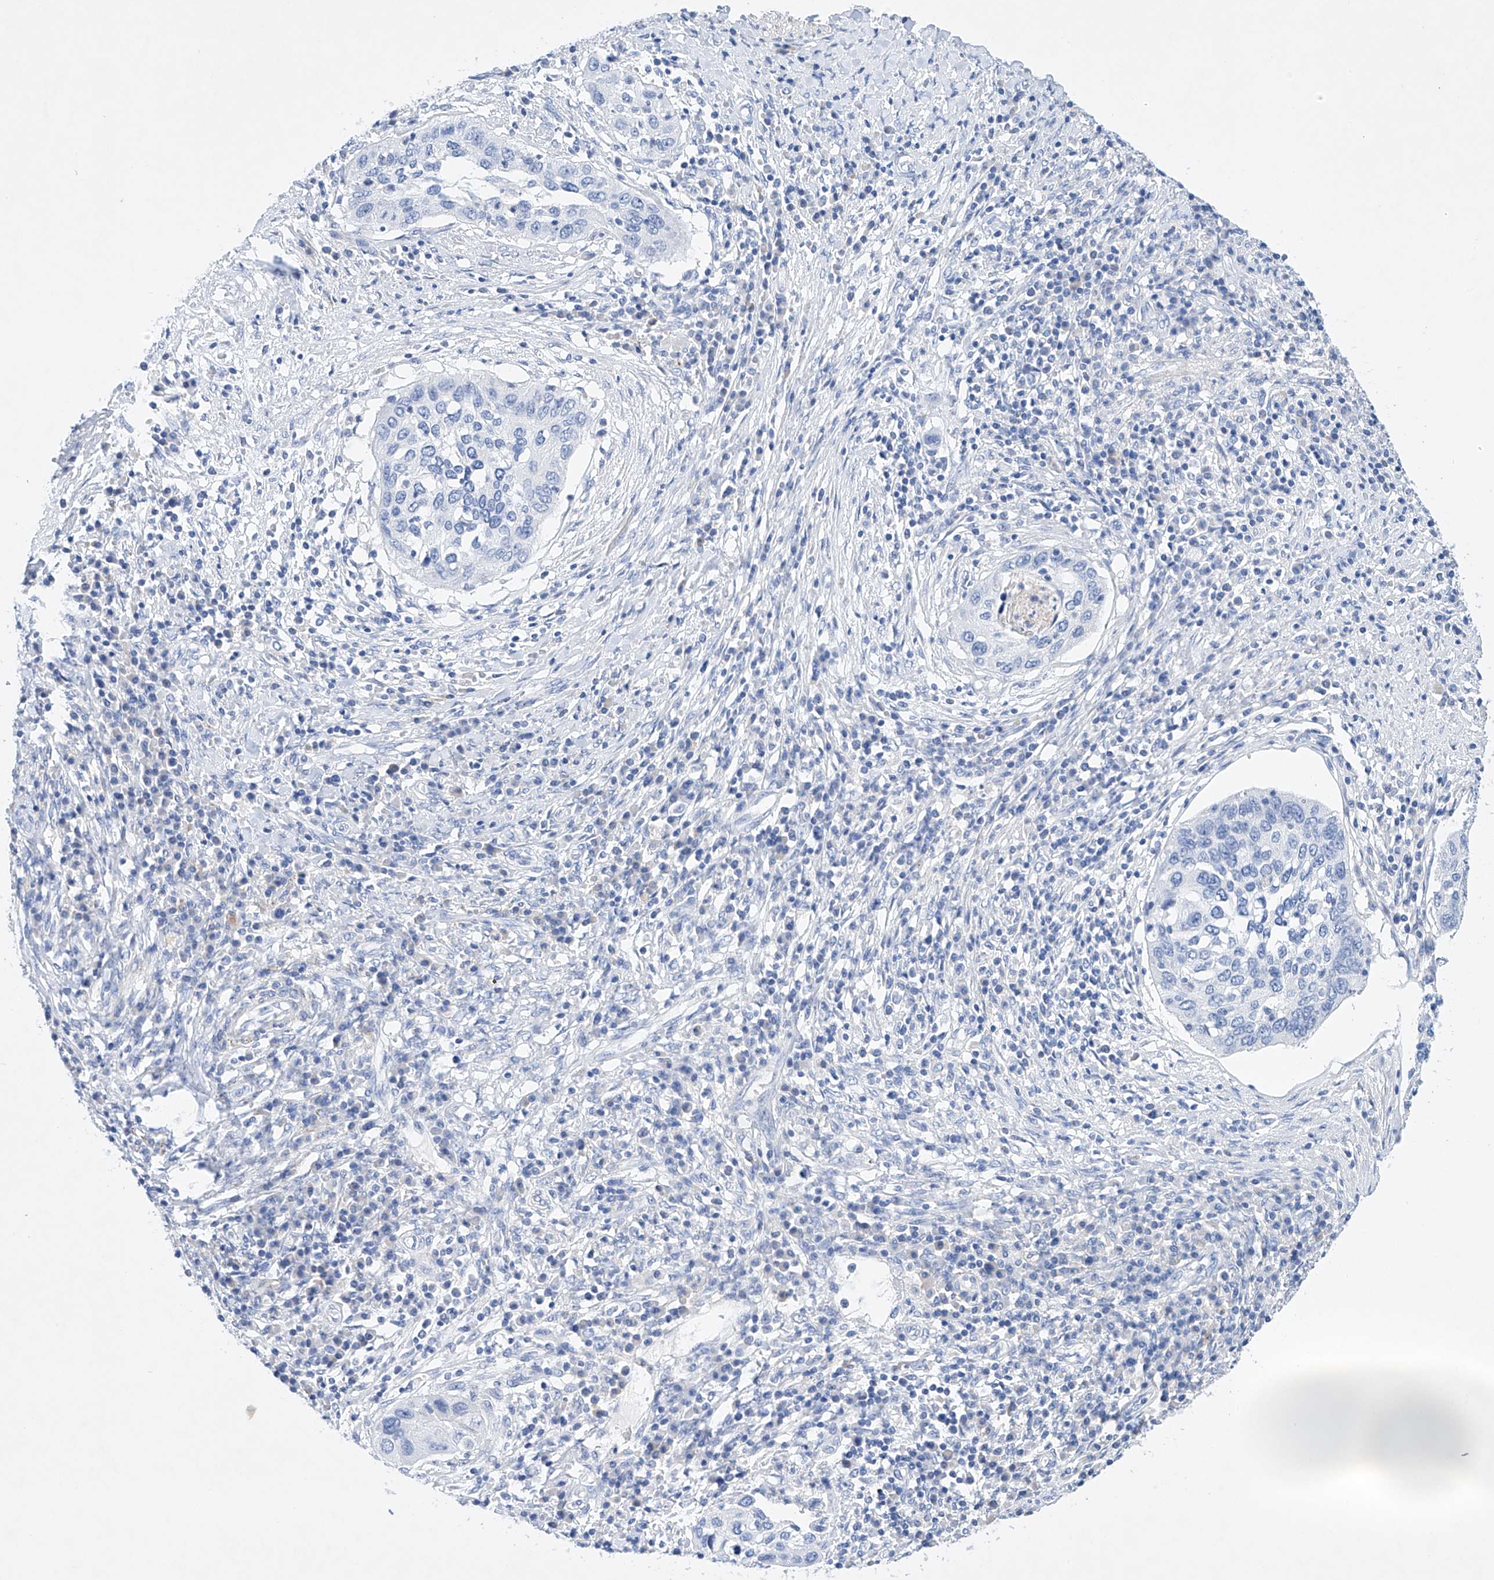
{"staining": {"intensity": "negative", "quantity": "none", "location": "none"}, "tissue": "cervical cancer", "cell_type": "Tumor cells", "image_type": "cancer", "snomed": [{"axis": "morphology", "description": "Squamous cell carcinoma, NOS"}, {"axis": "topography", "description": "Cervix"}], "caption": "DAB (3,3'-diaminobenzidine) immunohistochemical staining of human cervical cancer reveals no significant positivity in tumor cells.", "gene": "LURAP1", "patient": {"sex": "female", "age": 38}}